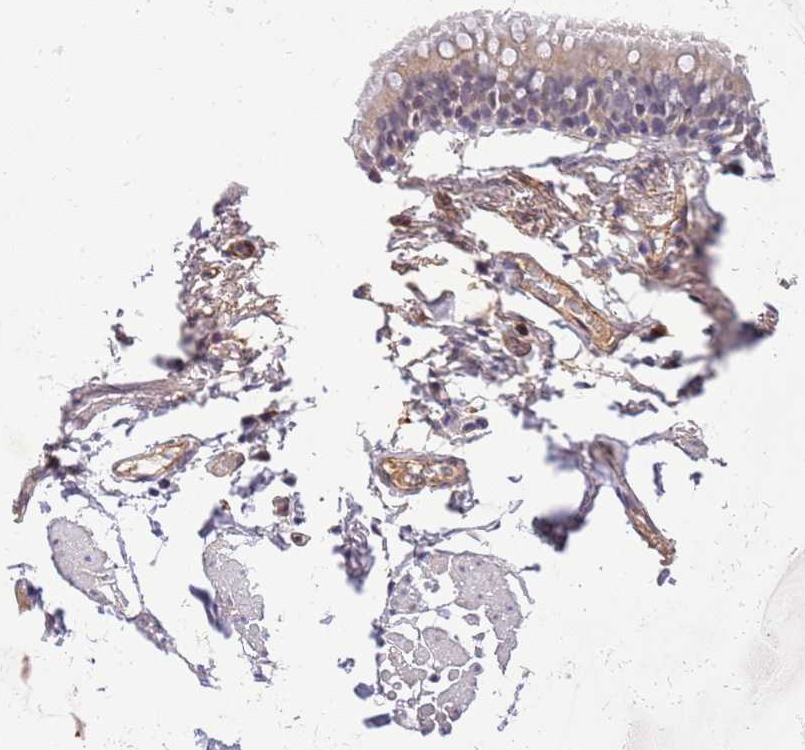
{"staining": {"intensity": "negative", "quantity": "none", "location": "none"}, "tissue": "adipose tissue", "cell_type": "Adipocytes", "image_type": "normal", "snomed": [{"axis": "morphology", "description": "Normal tissue, NOS"}, {"axis": "topography", "description": "Lymph node"}, {"axis": "topography", "description": "Bronchus"}], "caption": "Adipocytes show no significant protein positivity in unremarkable adipose tissue. The staining was performed using DAB to visualize the protein expression in brown, while the nuclei were stained in blue with hematoxylin (Magnification: 20x).", "gene": "MAGEF1", "patient": {"sex": "male", "age": 63}}